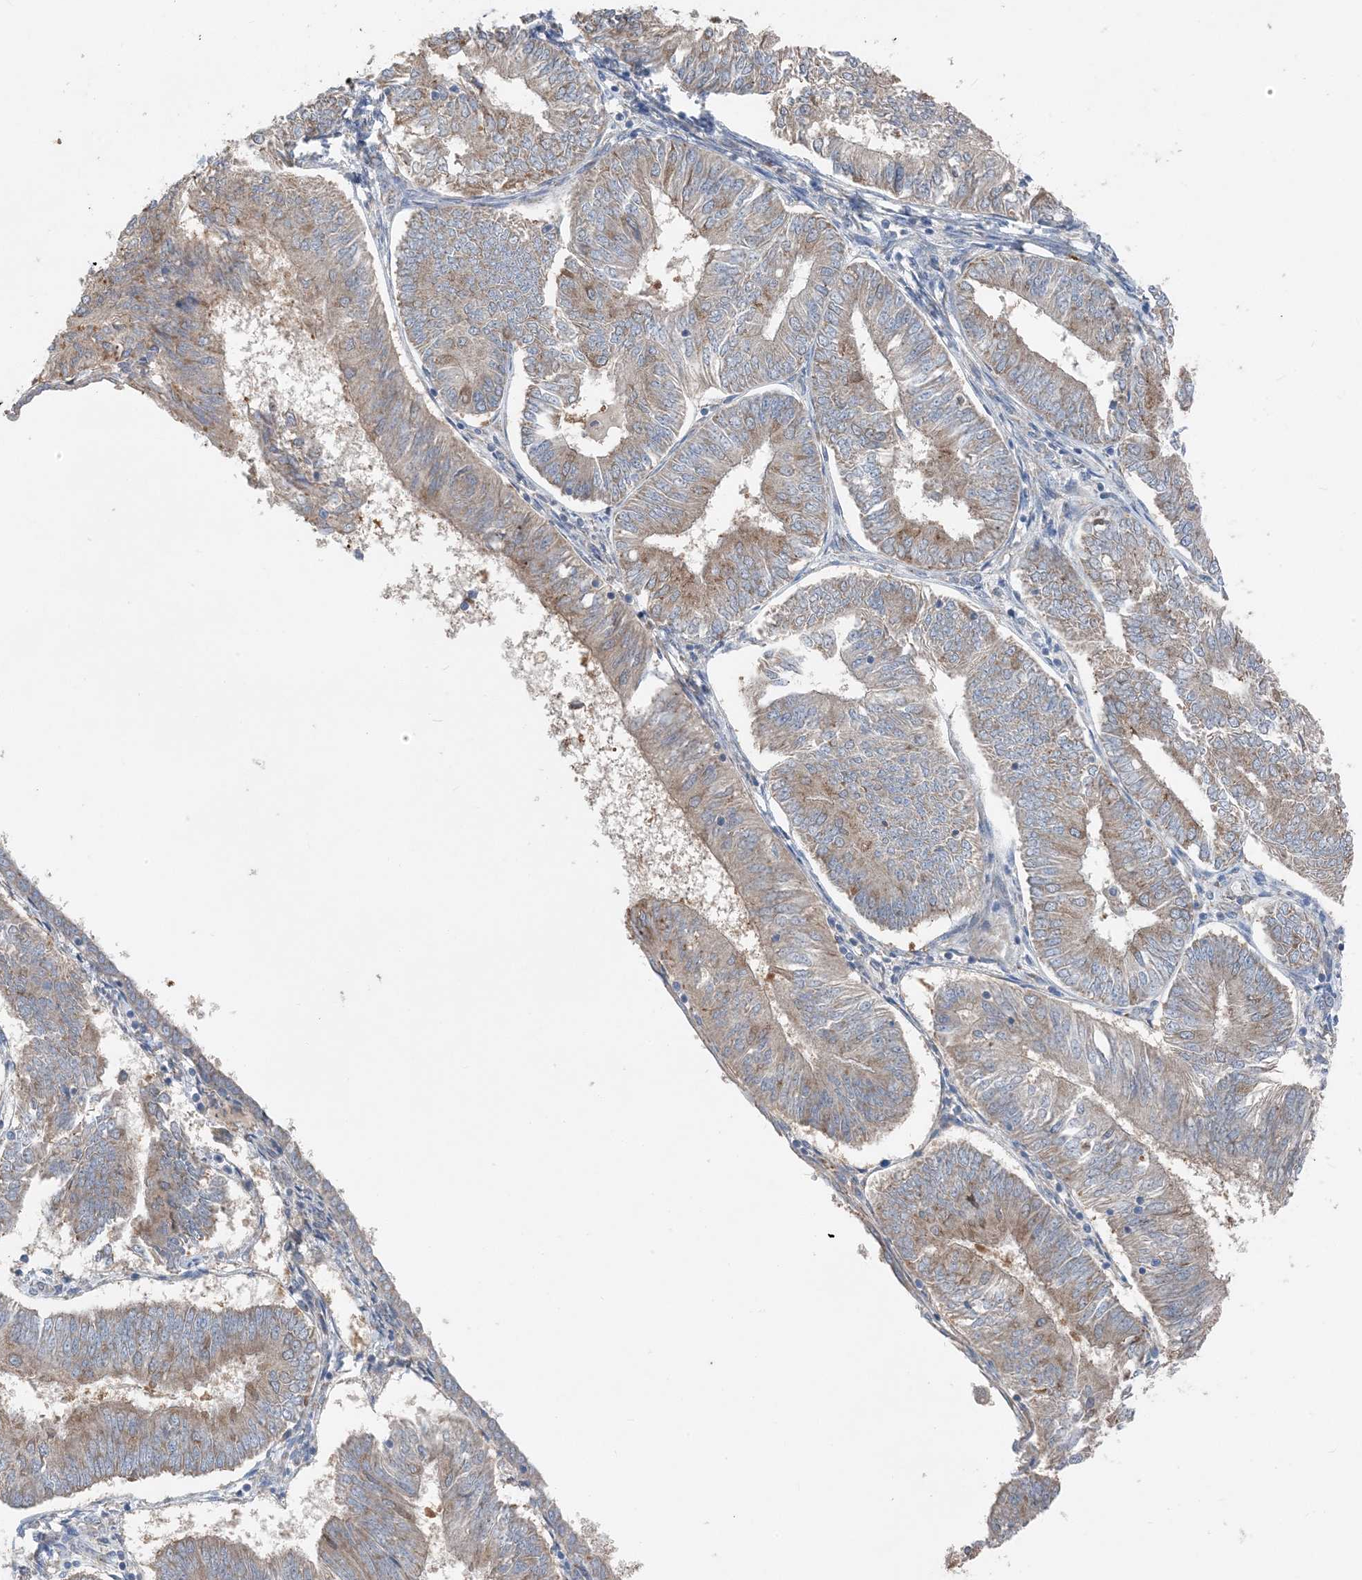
{"staining": {"intensity": "weak", "quantity": "25%-75%", "location": "cytoplasmic/membranous"}, "tissue": "endometrial cancer", "cell_type": "Tumor cells", "image_type": "cancer", "snomed": [{"axis": "morphology", "description": "Adenocarcinoma, NOS"}, {"axis": "topography", "description": "Endometrium"}], "caption": "High-power microscopy captured an IHC image of endometrial cancer, revealing weak cytoplasmic/membranous positivity in approximately 25%-75% of tumor cells.", "gene": "DHX30", "patient": {"sex": "female", "age": 58}}